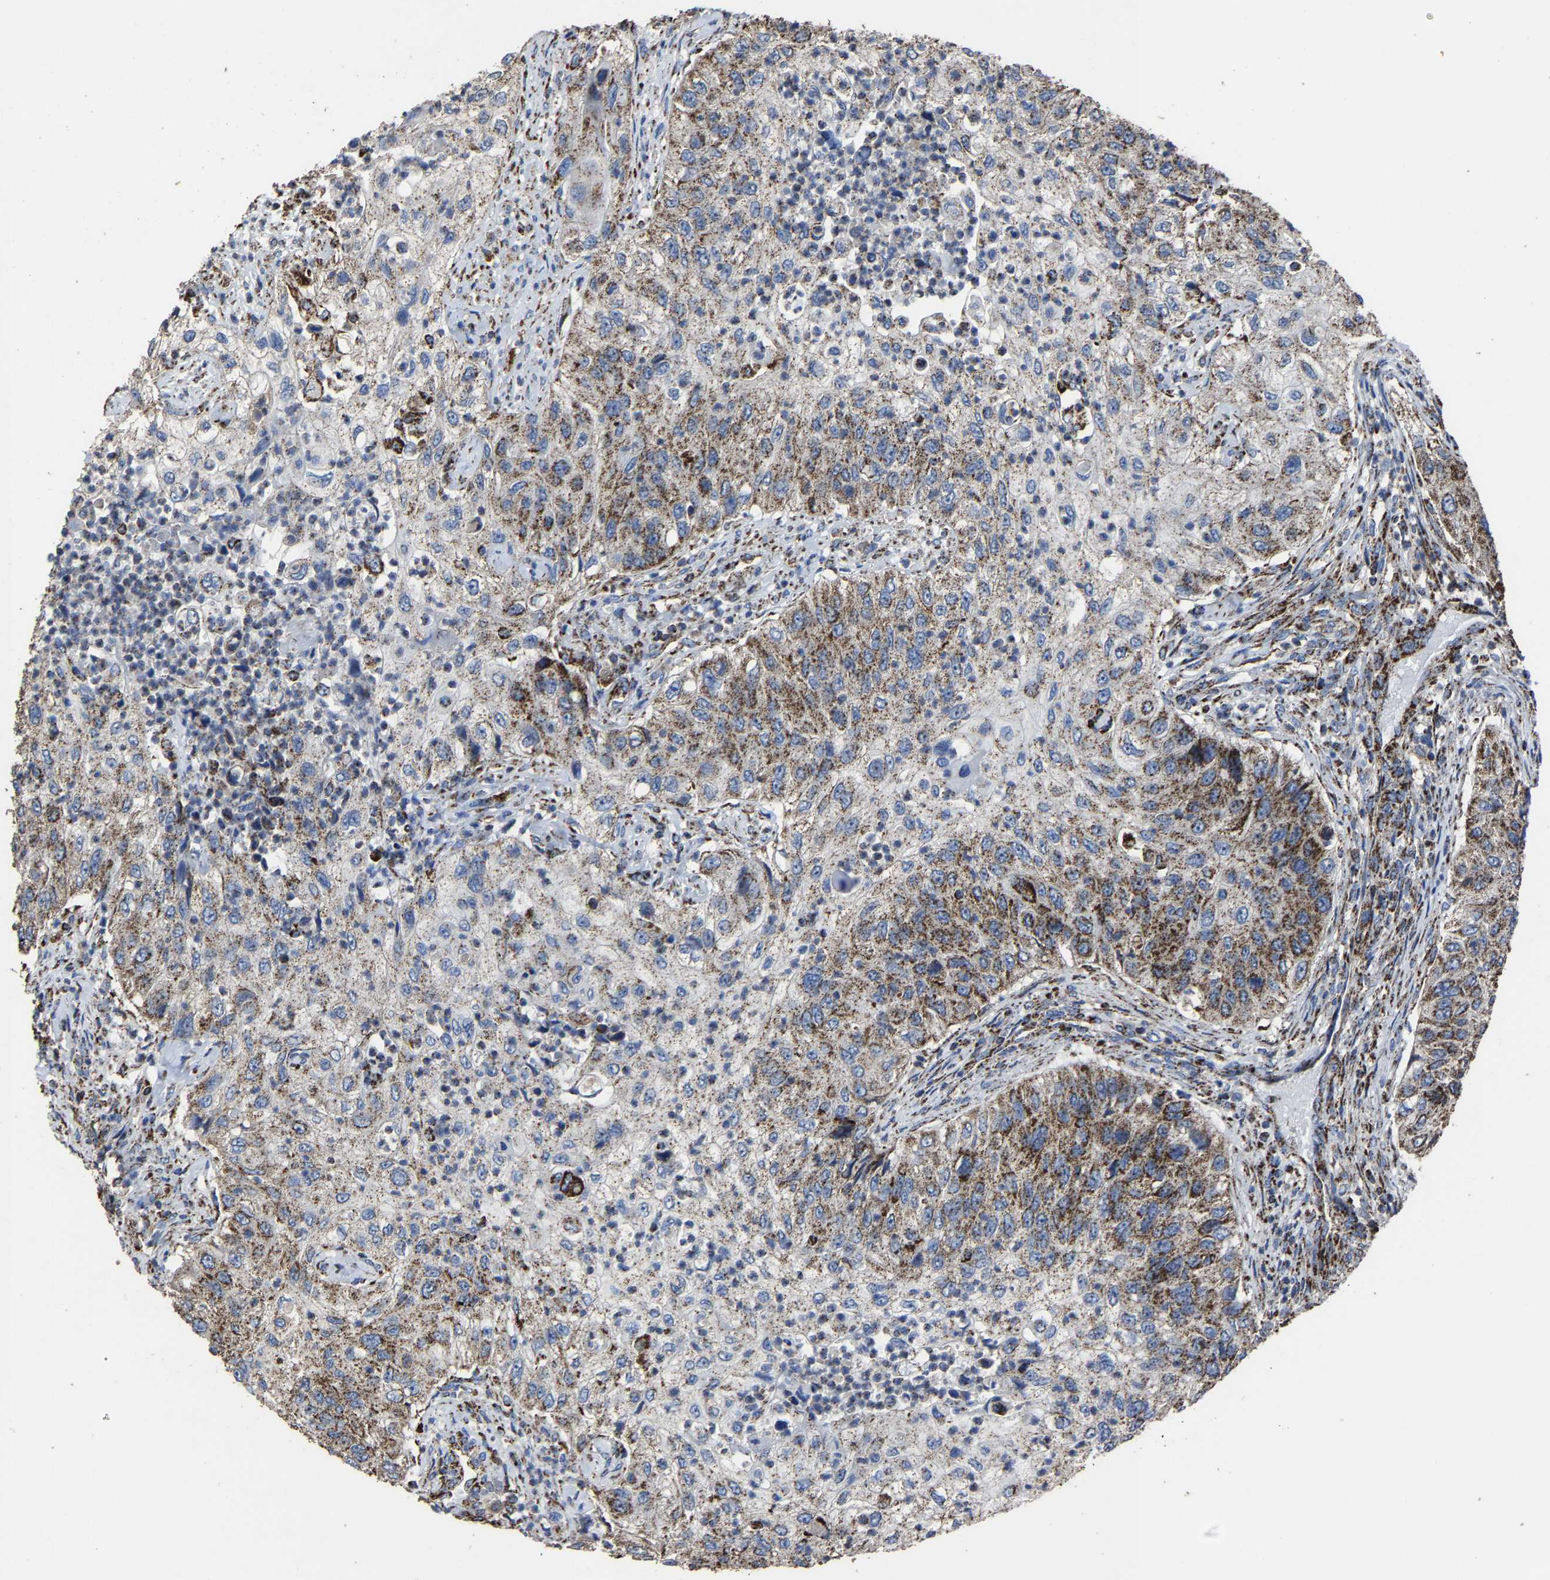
{"staining": {"intensity": "moderate", "quantity": ">75%", "location": "cytoplasmic/membranous"}, "tissue": "urothelial cancer", "cell_type": "Tumor cells", "image_type": "cancer", "snomed": [{"axis": "morphology", "description": "Urothelial carcinoma, High grade"}, {"axis": "topography", "description": "Urinary bladder"}], "caption": "Urothelial carcinoma (high-grade) stained for a protein reveals moderate cytoplasmic/membranous positivity in tumor cells.", "gene": "NDUFV3", "patient": {"sex": "female", "age": 60}}